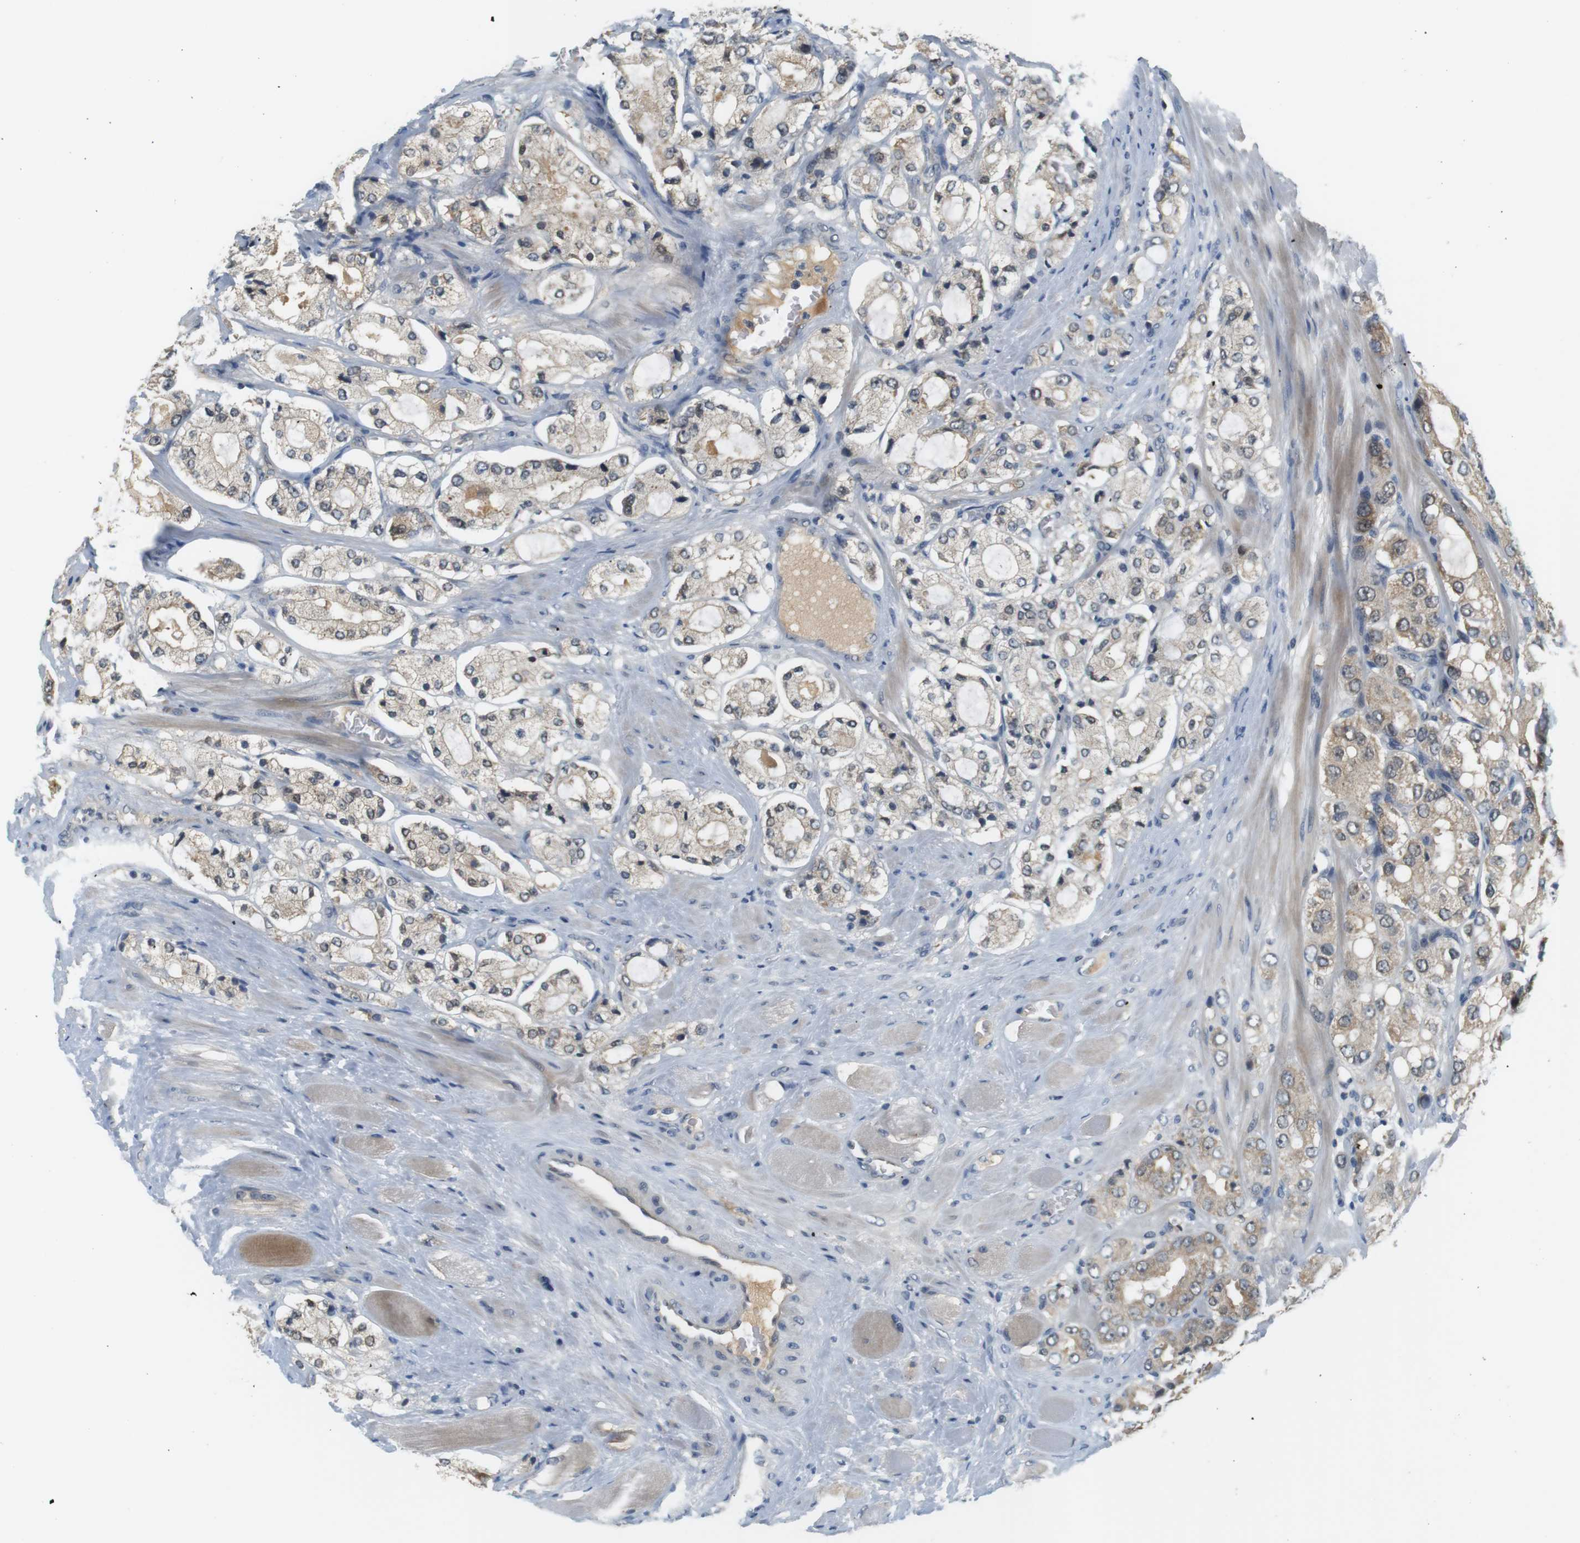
{"staining": {"intensity": "moderate", "quantity": "25%-75%", "location": "cytoplasmic/membranous"}, "tissue": "prostate cancer", "cell_type": "Tumor cells", "image_type": "cancer", "snomed": [{"axis": "morphology", "description": "Adenocarcinoma, High grade"}, {"axis": "topography", "description": "Prostate"}], "caption": "DAB (3,3'-diaminobenzidine) immunohistochemical staining of prostate cancer (high-grade adenocarcinoma) demonstrates moderate cytoplasmic/membranous protein expression in about 25%-75% of tumor cells.", "gene": "WNT7A", "patient": {"sex": "male", "age": 65}}